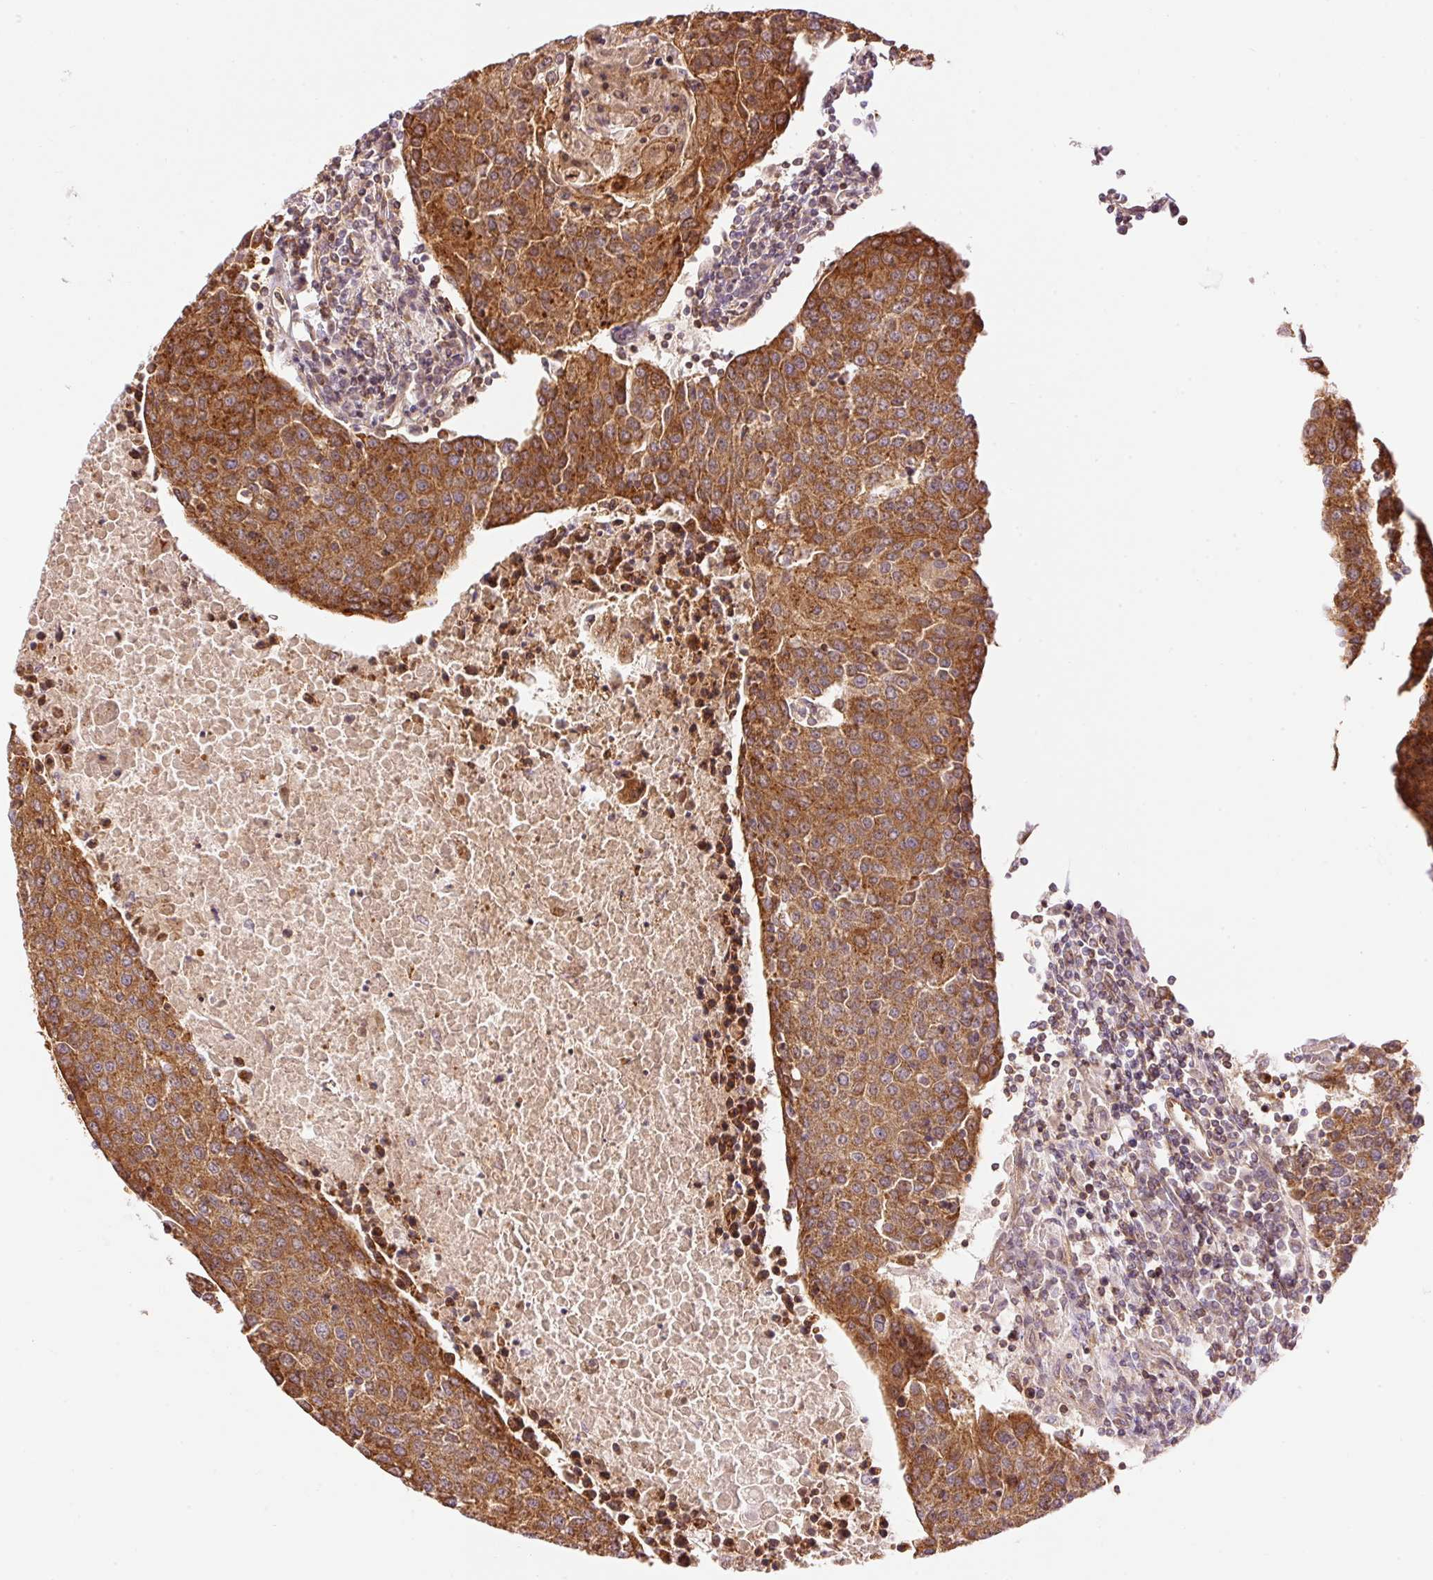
{"staining": {"intensity": "strong", "quantity": ">75%", "location": "cytoplasmic/membranous"}, "tissue": "urothelial cancer", "cell_type": "Tumor cells", "image_type": "cancer", "snomed": [{"axis": "morphology", "description": "Urothelial carcinoma, High grade"}, {"axis": "topography", "description": "Urinary bladder"}], "caption": "IHC image of human urothelial carcinoma (high-grade) stained for a protein (brown), which exhibits high levels of strong cytoplasmic/membranous staining in about >75% of tumor cells.", "gene": "ADCY4", "patient": {"sex": "female", "age": 85}}